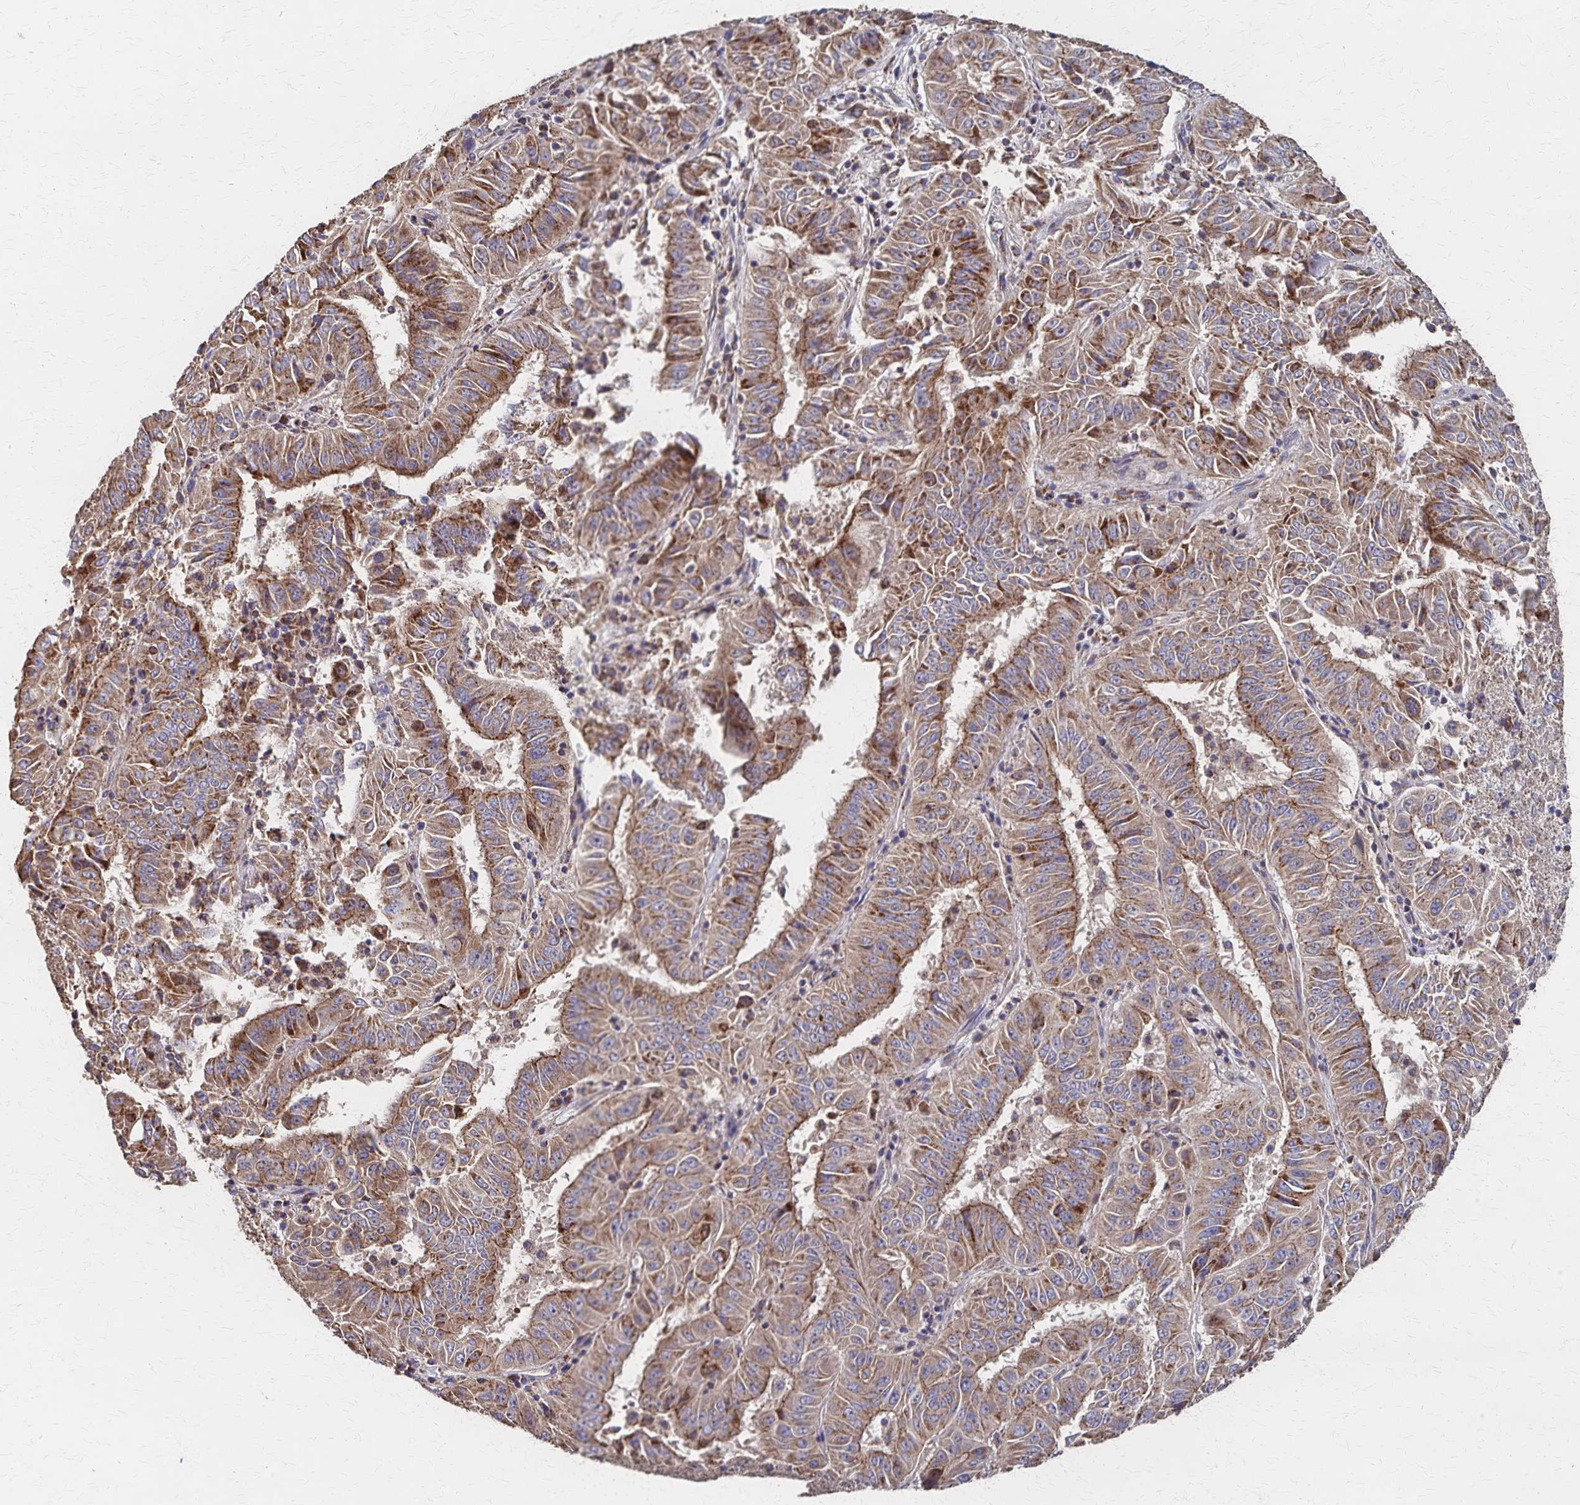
{"staining": {"intensity": "moderate", "quantity": ">75%", "location": "cytoplasmic/membranous"}, "tissue": "pancreatic cancer", "cell_type": "Tumor cells", "image_type": "cancer", "snomed": [{"axis": "morphology", "description": "Adenocarcinoma, NOS"}, {"axis": "topography", "description": "Pancreas"}], "caption": "High-magnification brightfield microscopy of pancreatic cancer stained with DAB (brown) and counterstained with hematoxylin (blue). tumor cells exhibit moderate cytoplasmic/membranous staining is appreciated in approximately>75% of cells.", "gene": "PGAP2", "patient": {"sex": "male", "age": 63}}